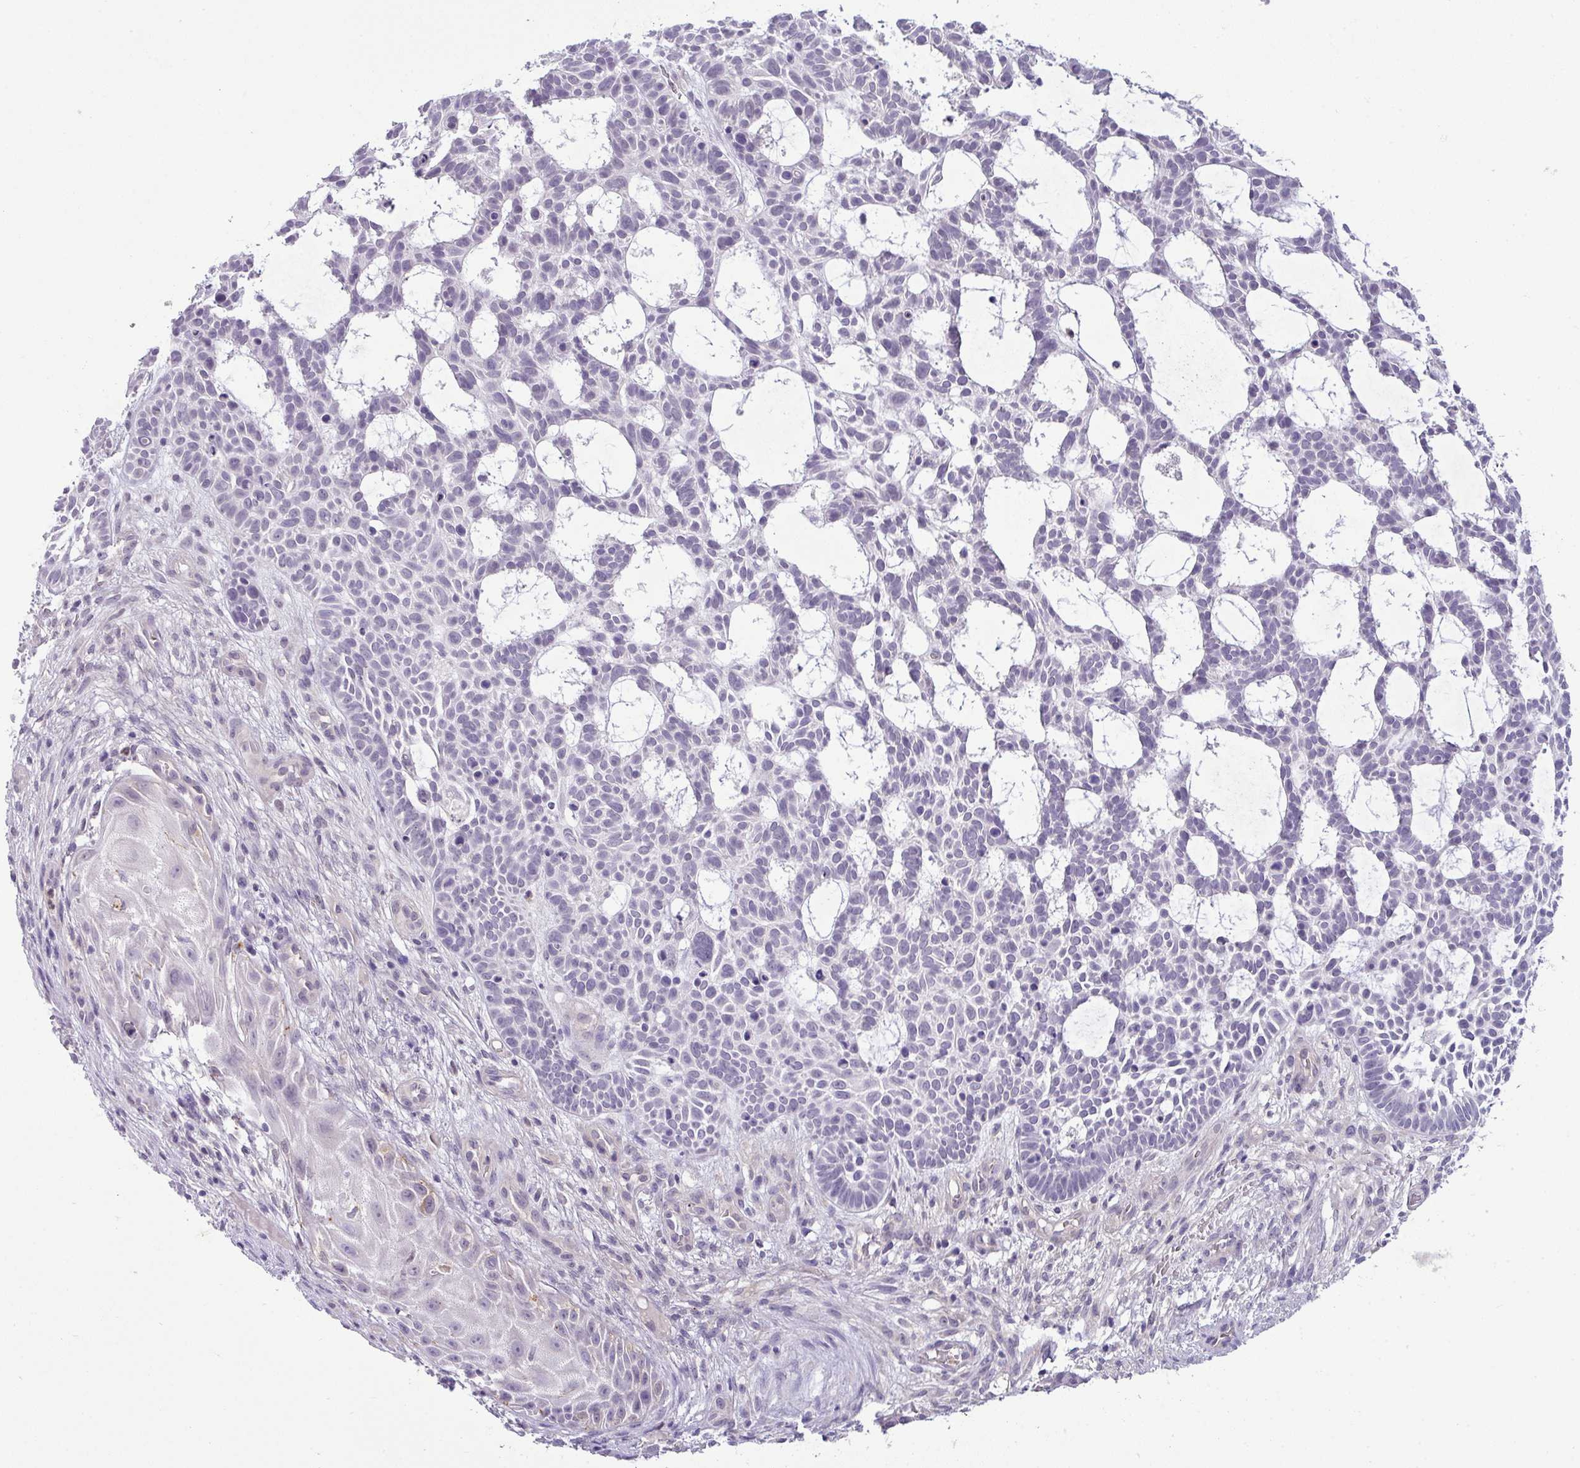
{"staining": {"intensity": "negative", "quantity": "none", "location": "none"}, "tissue": "skin cancer", "cell_type": "Tumor cells", "image_type": "cancer", "snomed": [{"axis": "morphology", "description": "Basal cell carcinoma"}, {"axis": "topography", "description": "Skin"}], "caption": "Protein analysis of skin basal cell carcinoma exhibits no significant positivity in tumor cells.", "gene": "HBEGF", "patient": {"sex": "male", "age": 89}}